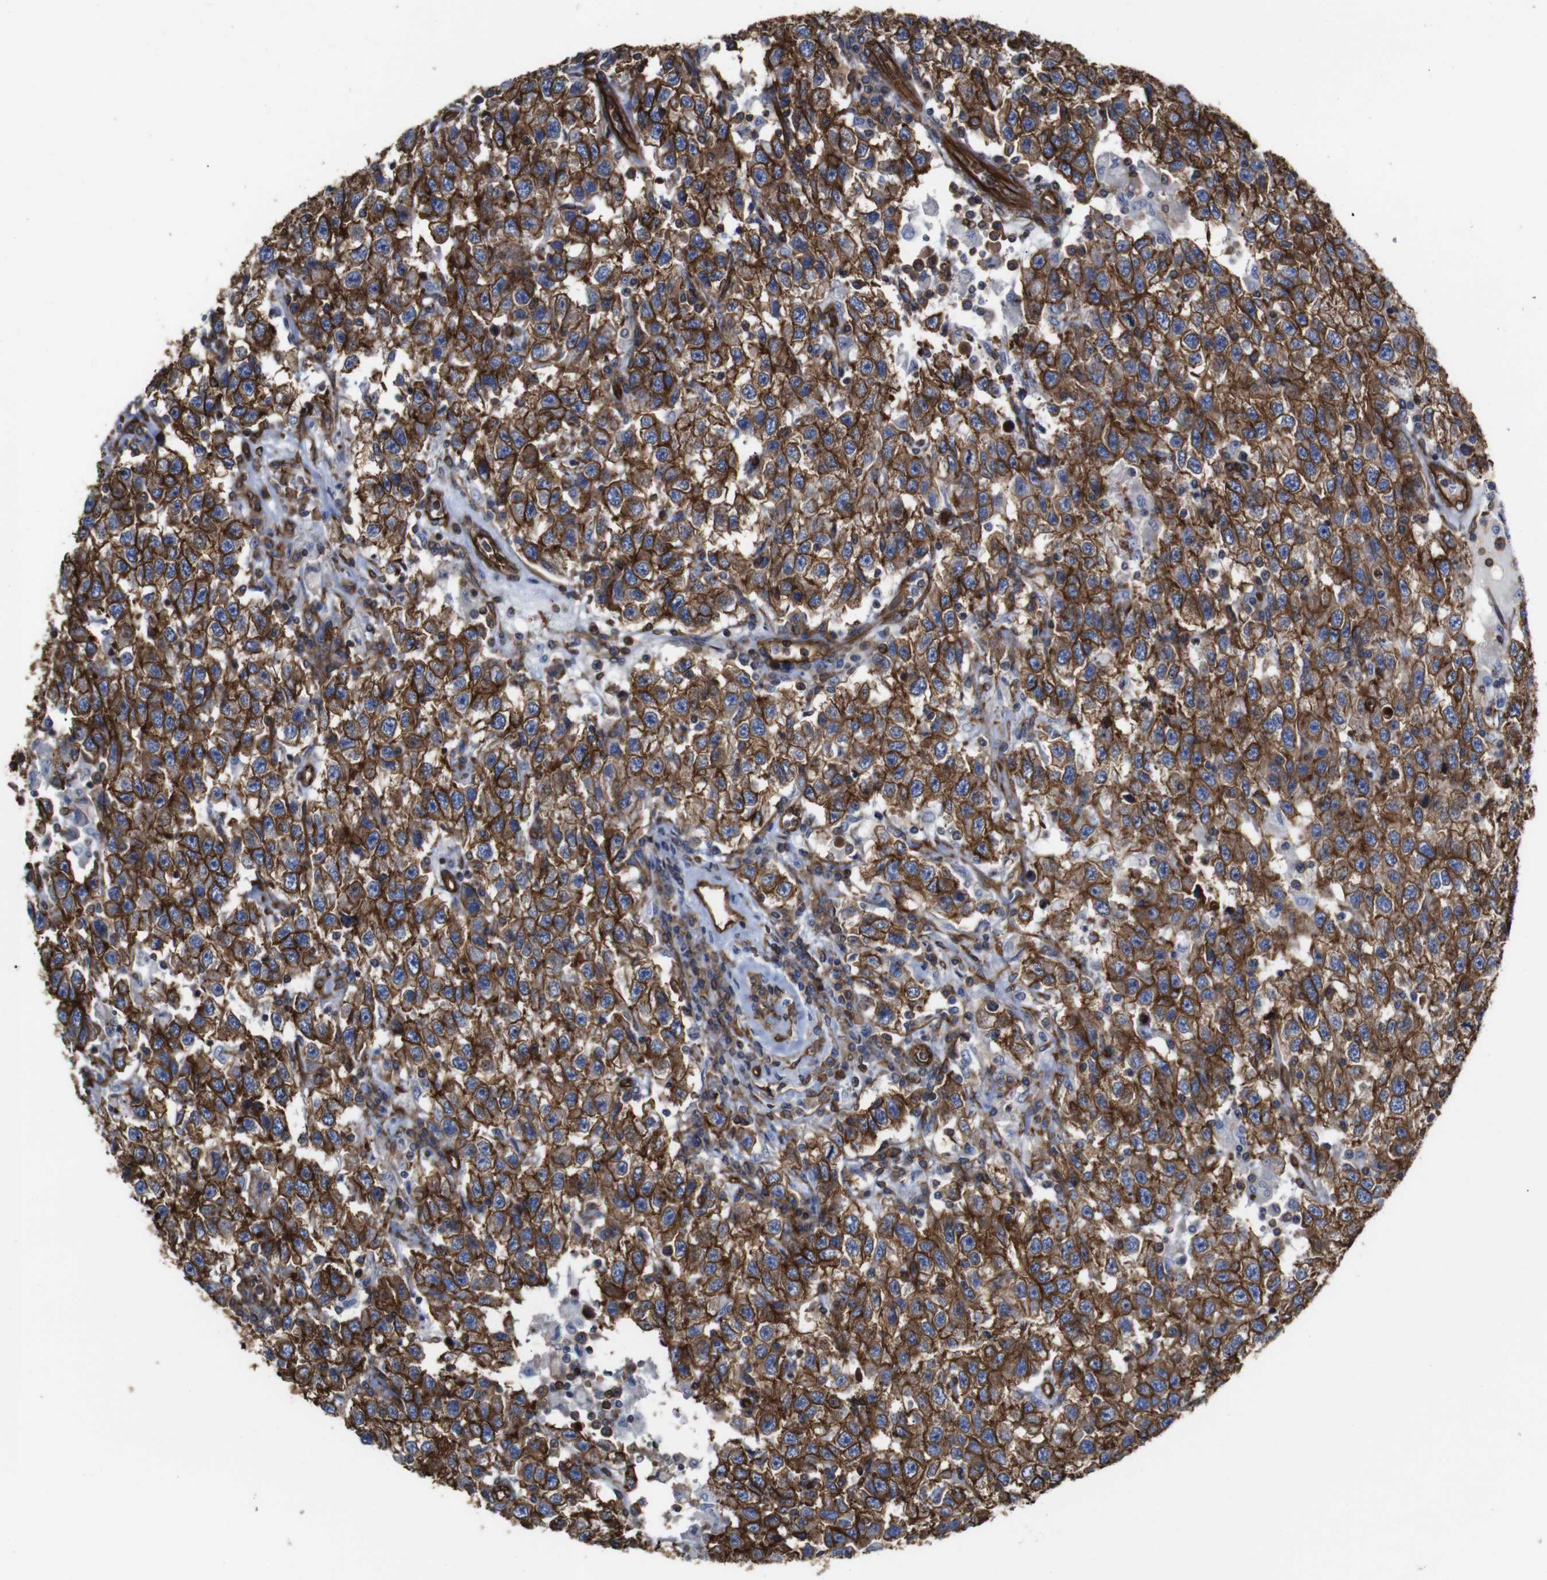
{"staining": {"intensity": "strong", "quantity": ">75%", "location": "cytoplasmic/membranous"}, "tissue": "testis cancer", "cell_type": "Tumor cells", "image_type": "cancer", "snomed": [{"axis": "morphology", "description": "Seminoma, NOS"}, {"axis": "topography", "description": "Testis"}], "caption": "Human testis cancer stained with a protein marker demonstrates strong staining in tumor cells.", "gene": "SPTBN1", "patient": {"sex": "male", "age": 41}}